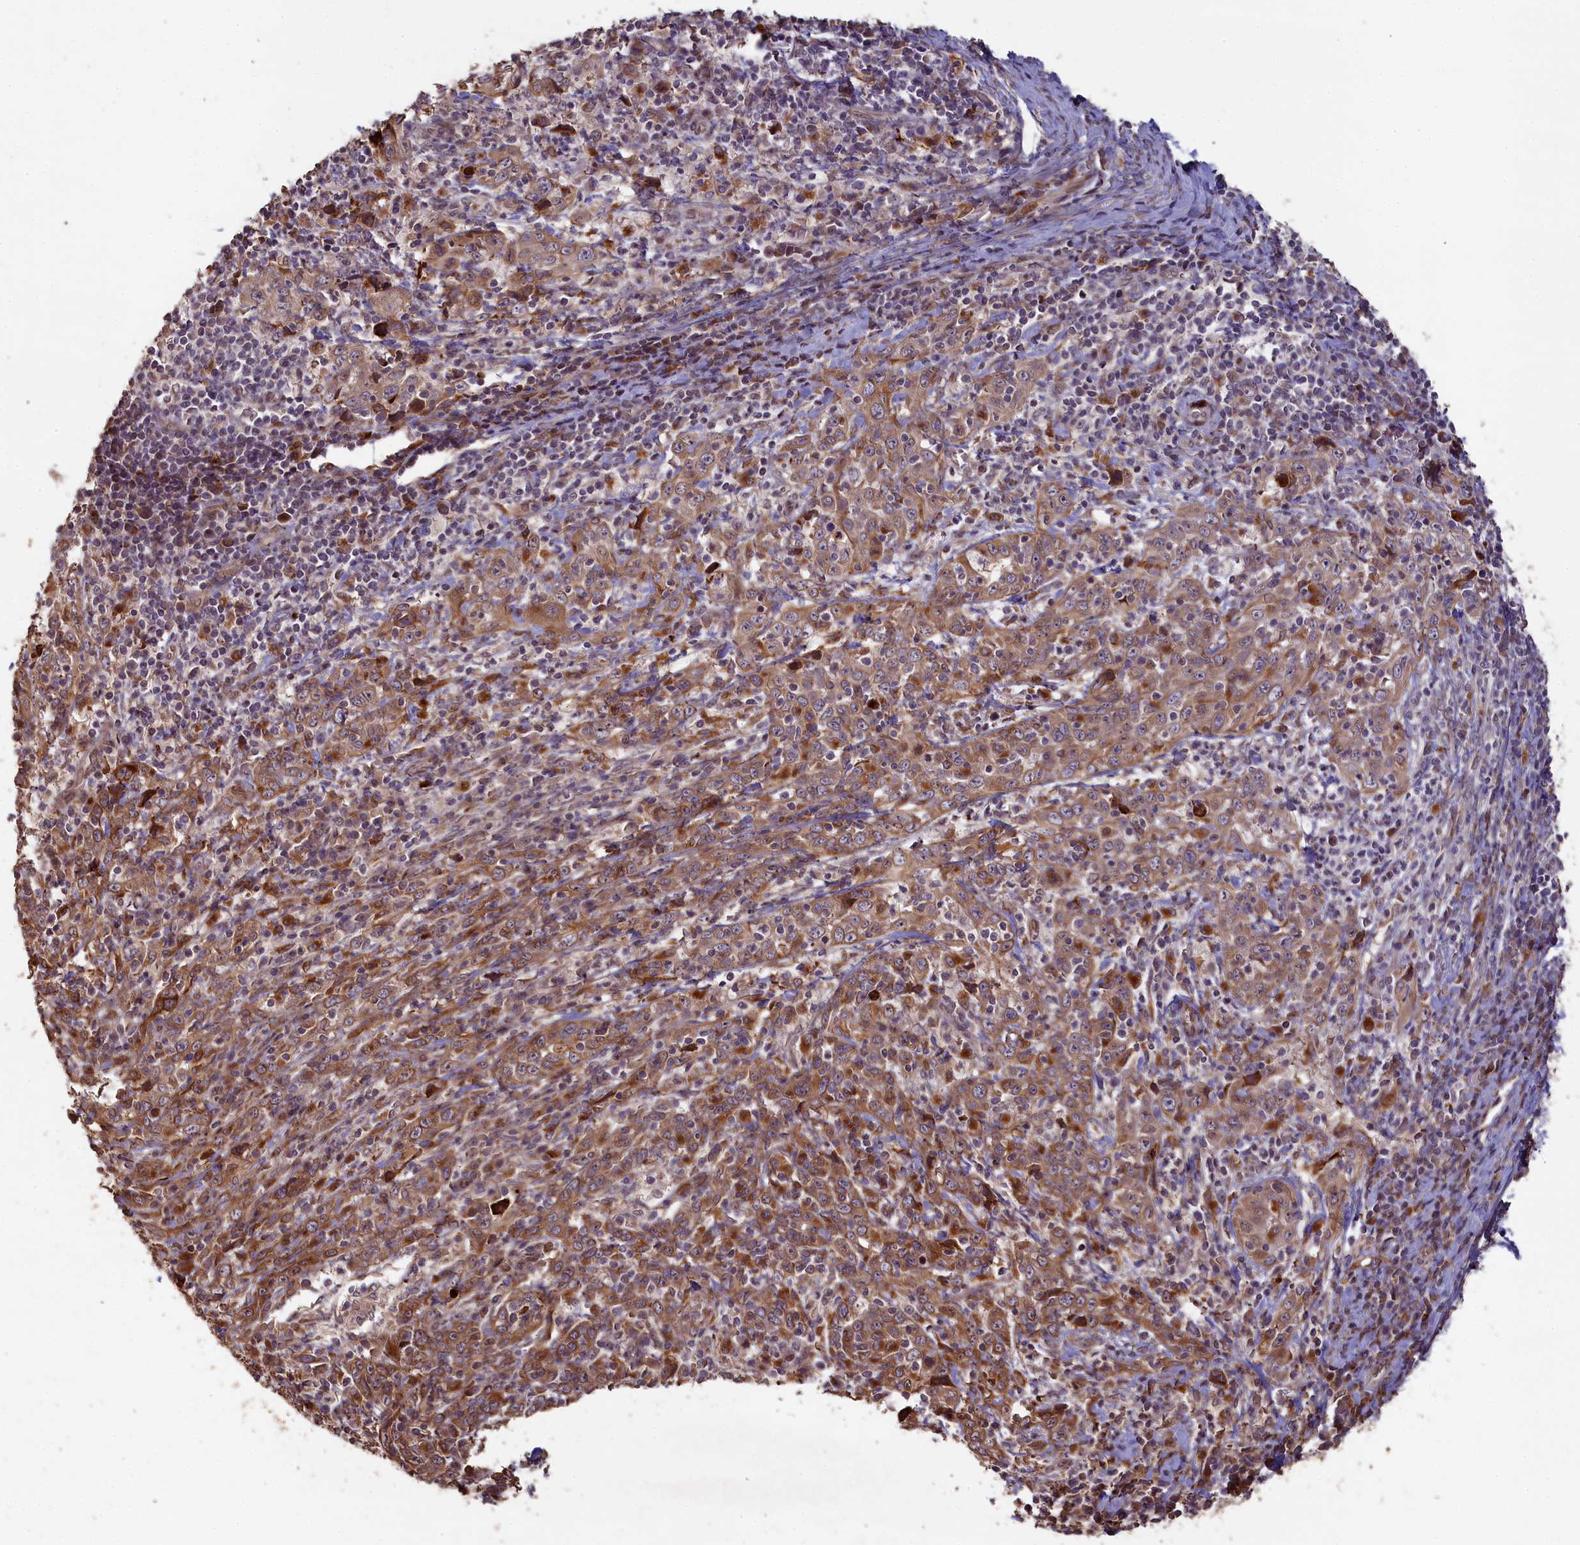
{"staining": {"intensity": "moderate", "quantity": ">75%", "location": "cytoplasmic/membranous"}, "tissue": "cervical cancer", "cell_type": "Tumor cells", "image_type": "cancer", "snomed": [{"axis": "morphology", "description": "Squamous cell carcinoma, NOS"}, {"axis": "topography", "description": "Cervix"}], "caption": "Cervical cancer (squamous cell carcinoma) stained with a brown dye displays moderate cytoplasmic/membranous positive staining in about >75% of tumor cells.", "gene": "SLC38A7", "patient": {"sex": "female", "age": 46}}